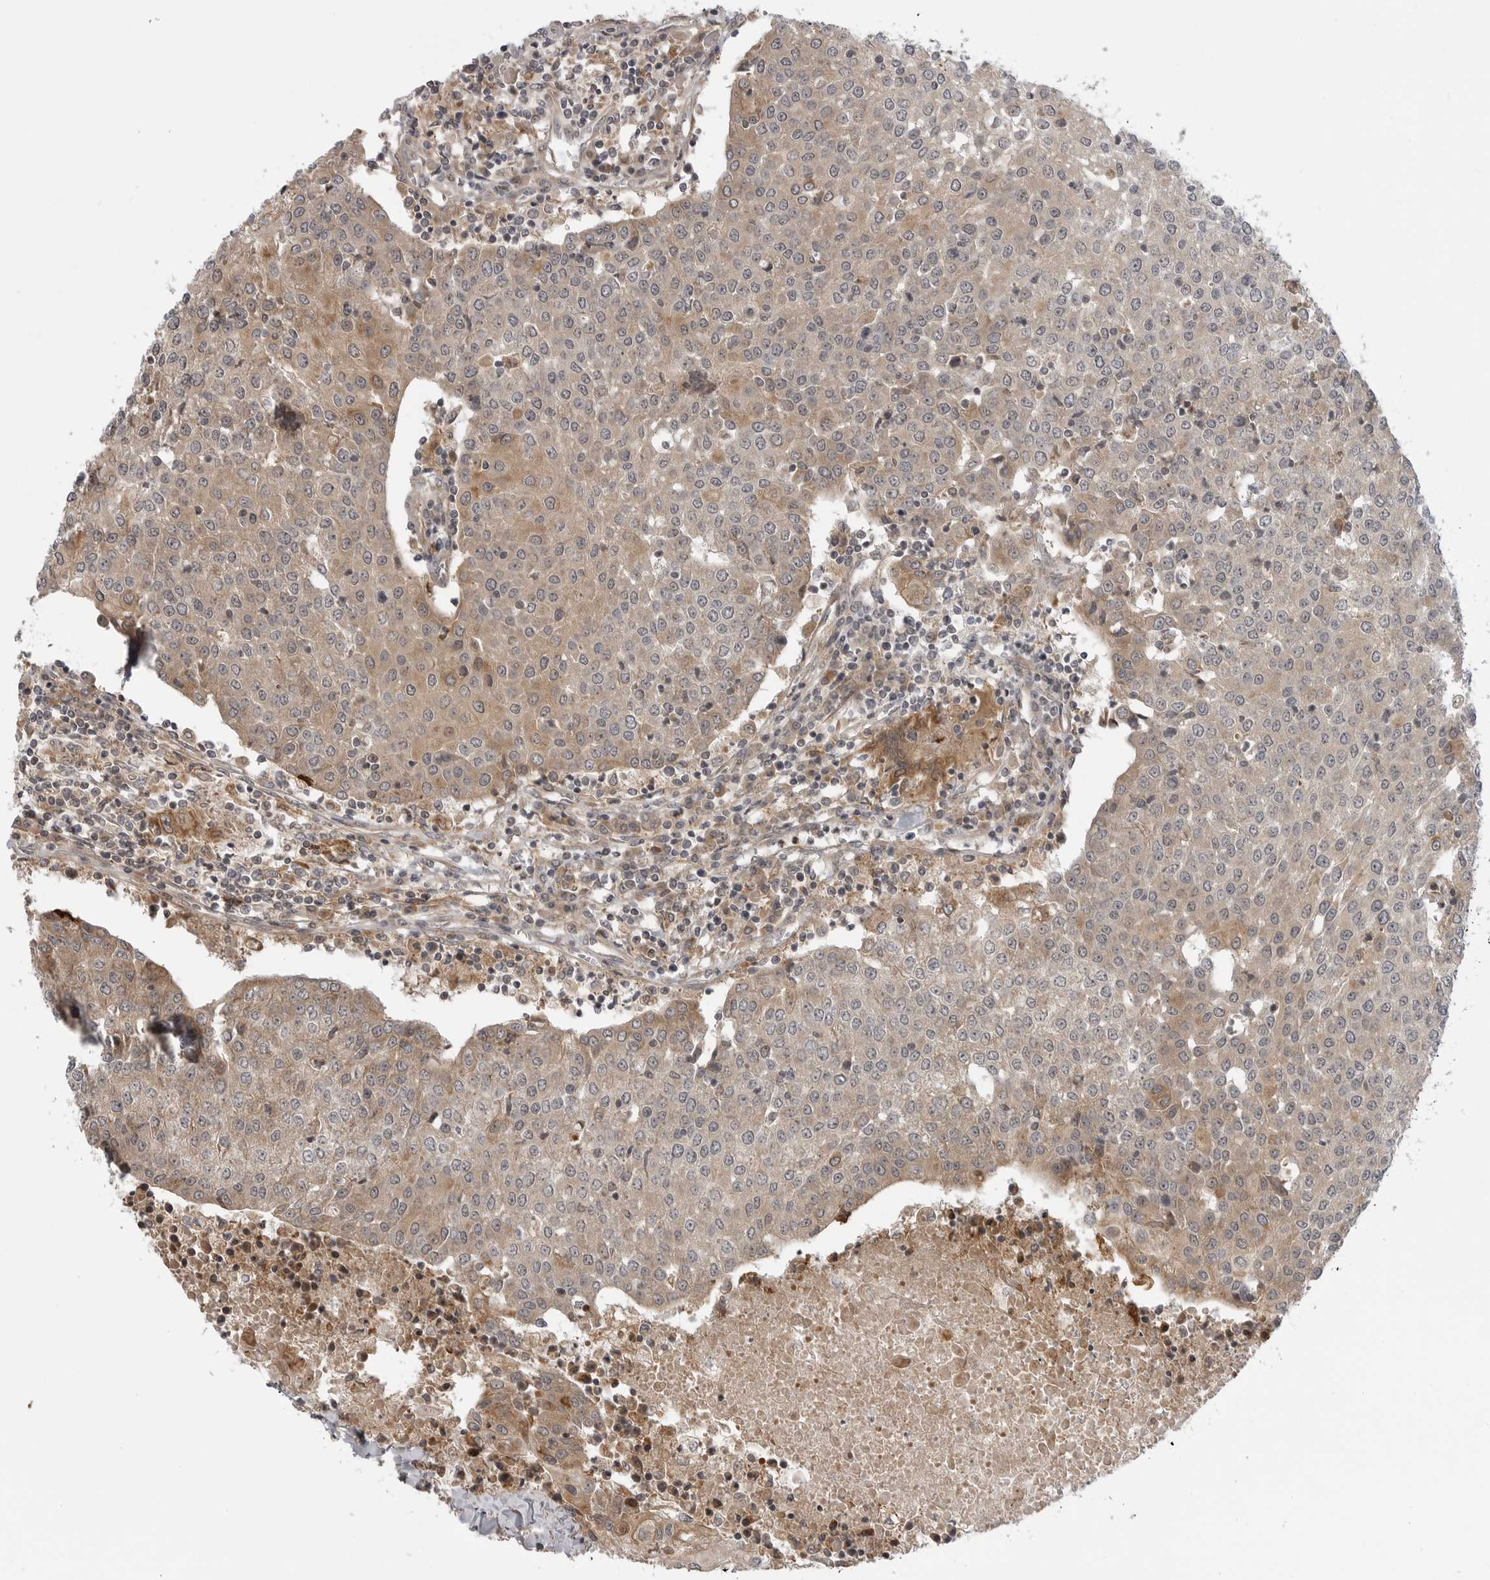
{"staining": {"intensity": "moderate", "quantity": "25%-75%", "location": "cytoplasmic/membranous"}, "tissue": "urothelial cancer", "cell_type": "Tumor cells", "image_type": "cancer", "snomed": [{"axis": "morphology", "description": "Urothelial carcinoma, High grade"}, {"axis": "topography", "description": "Urinary bladder"}], "caption": "DAB (3,3'-diaminobenzidine) immunohistochemical staining of urothelial cancer exhibits moderate cytoplasmic/membranous protein positivity in approximately 25%-75% of tumor cells.", "gene": "LRRC45", "patient": {"sex": "female", "age": 85}}